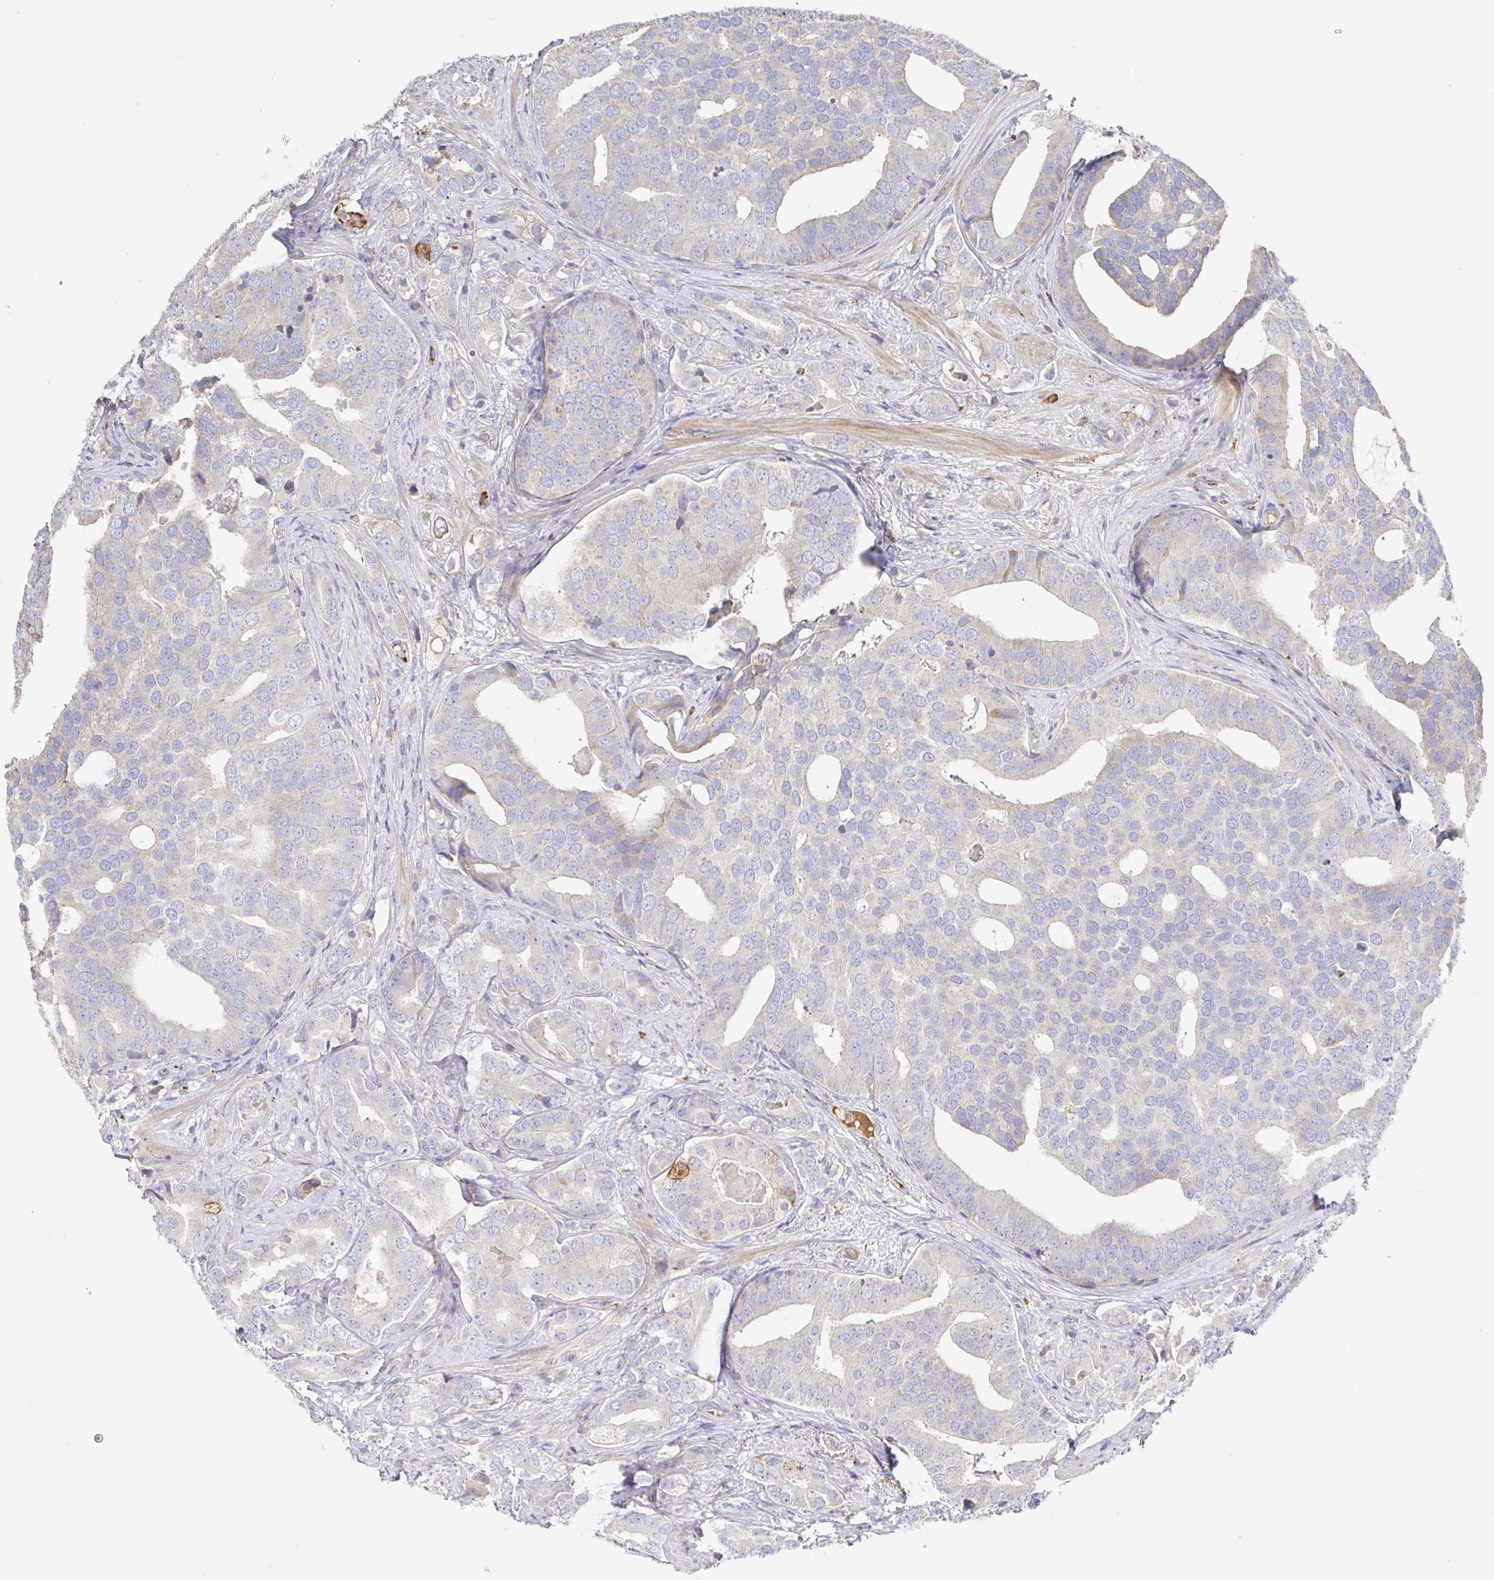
{"staining": {"intensity": "weak", "quantity": "<25%", "location": "cytoplasmic/membranous"}, "tissue": "prostate cancer", "cell_type": "Tumor cells", "image_type": "cancer", "snomed": [{"axis": "morphology", "description": "Adenocarcinoma, High grade"}, {"axis": "topography", "description": "Prostate"}], "caption": "Tumor cells show no significant expression in prostate cancer (adenocarcinoma (high-grade)).", "gene": "IRAK2", "patient": {"sex": "male", "age": 62}}